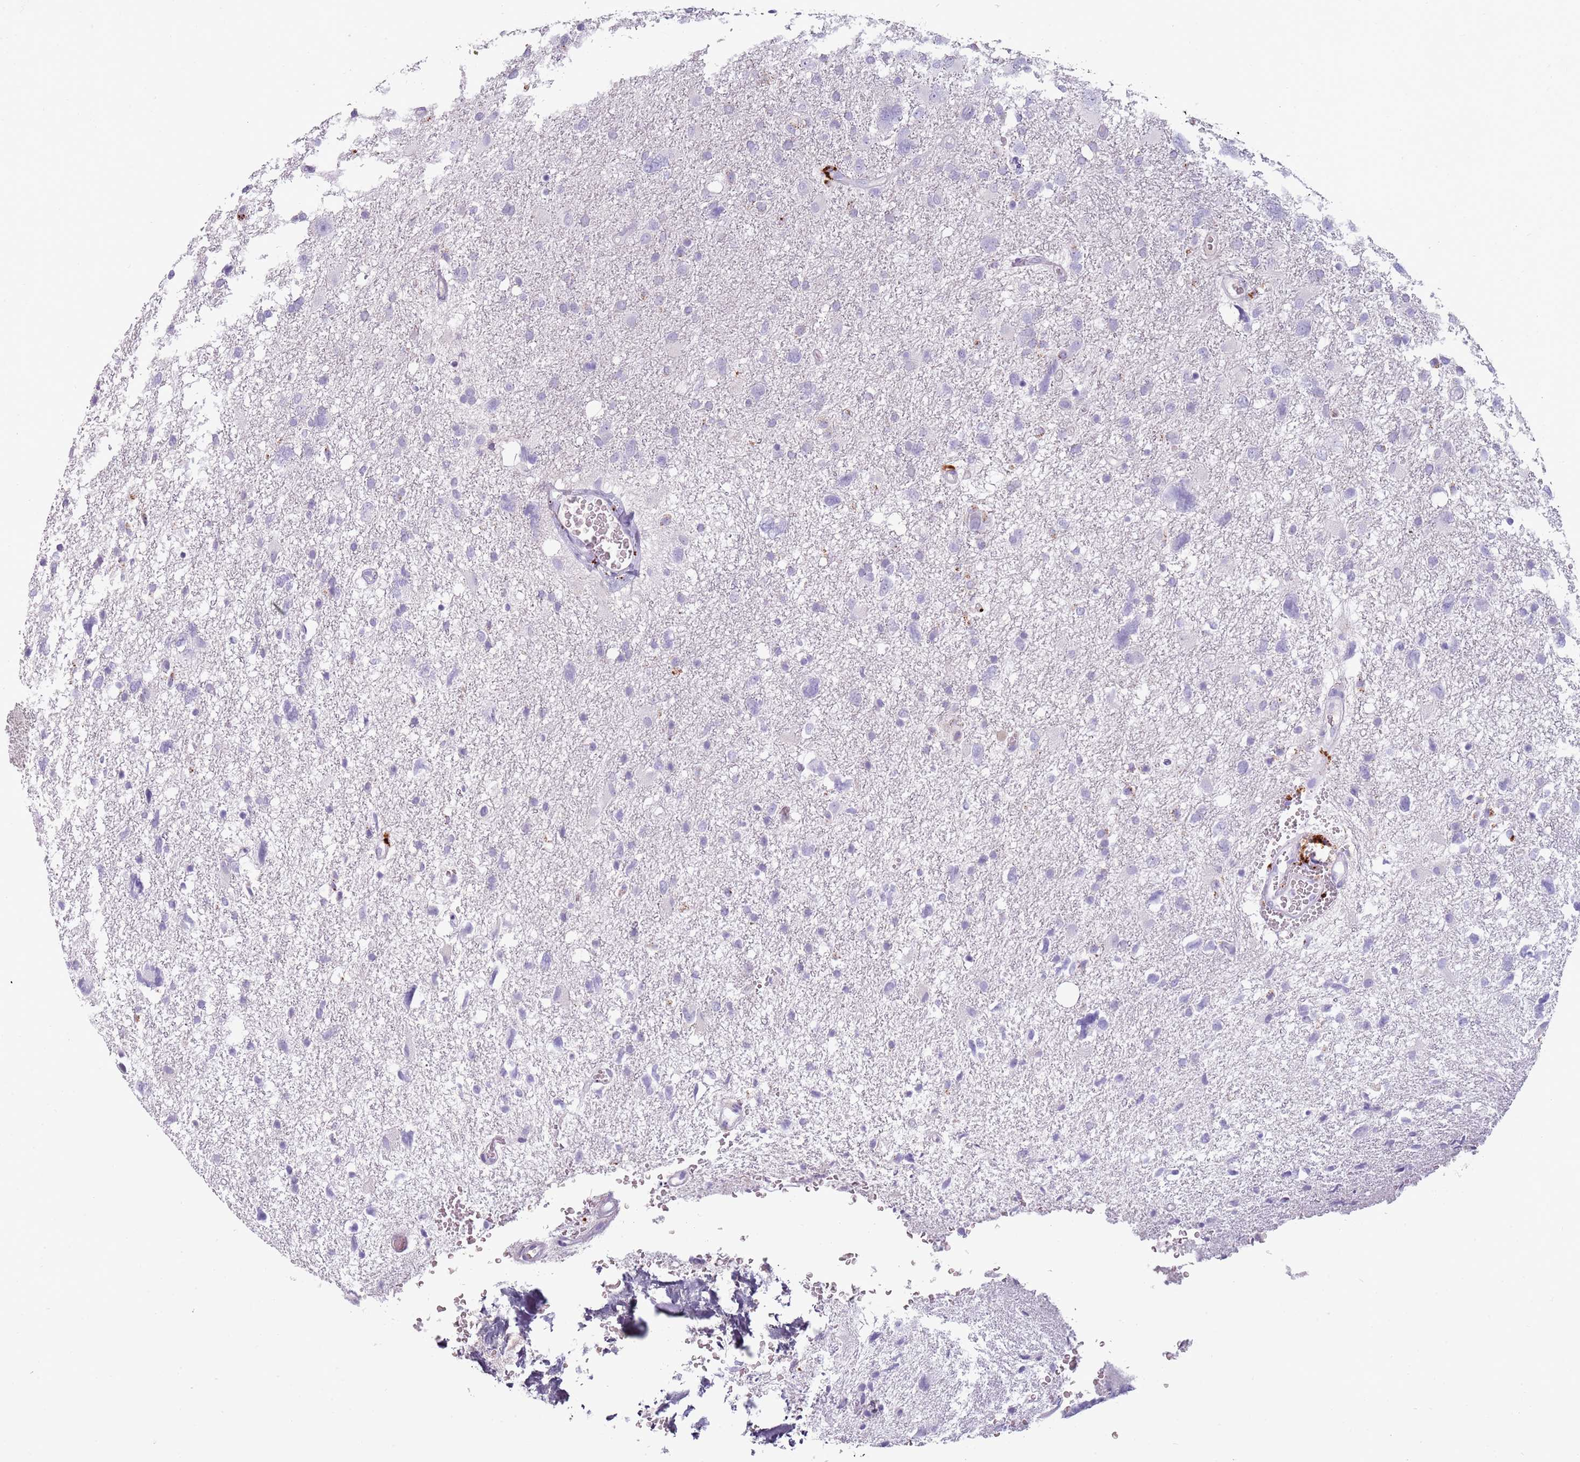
{"staining": {"intensity": "negative", "quantity": "none", "location": "none"}, "tissue": "glioma", "cell_type": "Tumor cells", "image_type": "cancer", "snomed": [{"axis": "morphology", "description": "Glioma, malignant, High grade"}, {"axis": "topography", "description": "Brain"}], "caption": "High magnification brightfield microscopy of malignant glioma (high-grade) stained with DAB (brown) and counterstained with hematoxylin (blue): tumor cells show no significant staining. (IHC, brightfield microscopy, high magnification).", "gene": "NWD2", "patient": {"sex": "male", "age": 61}}